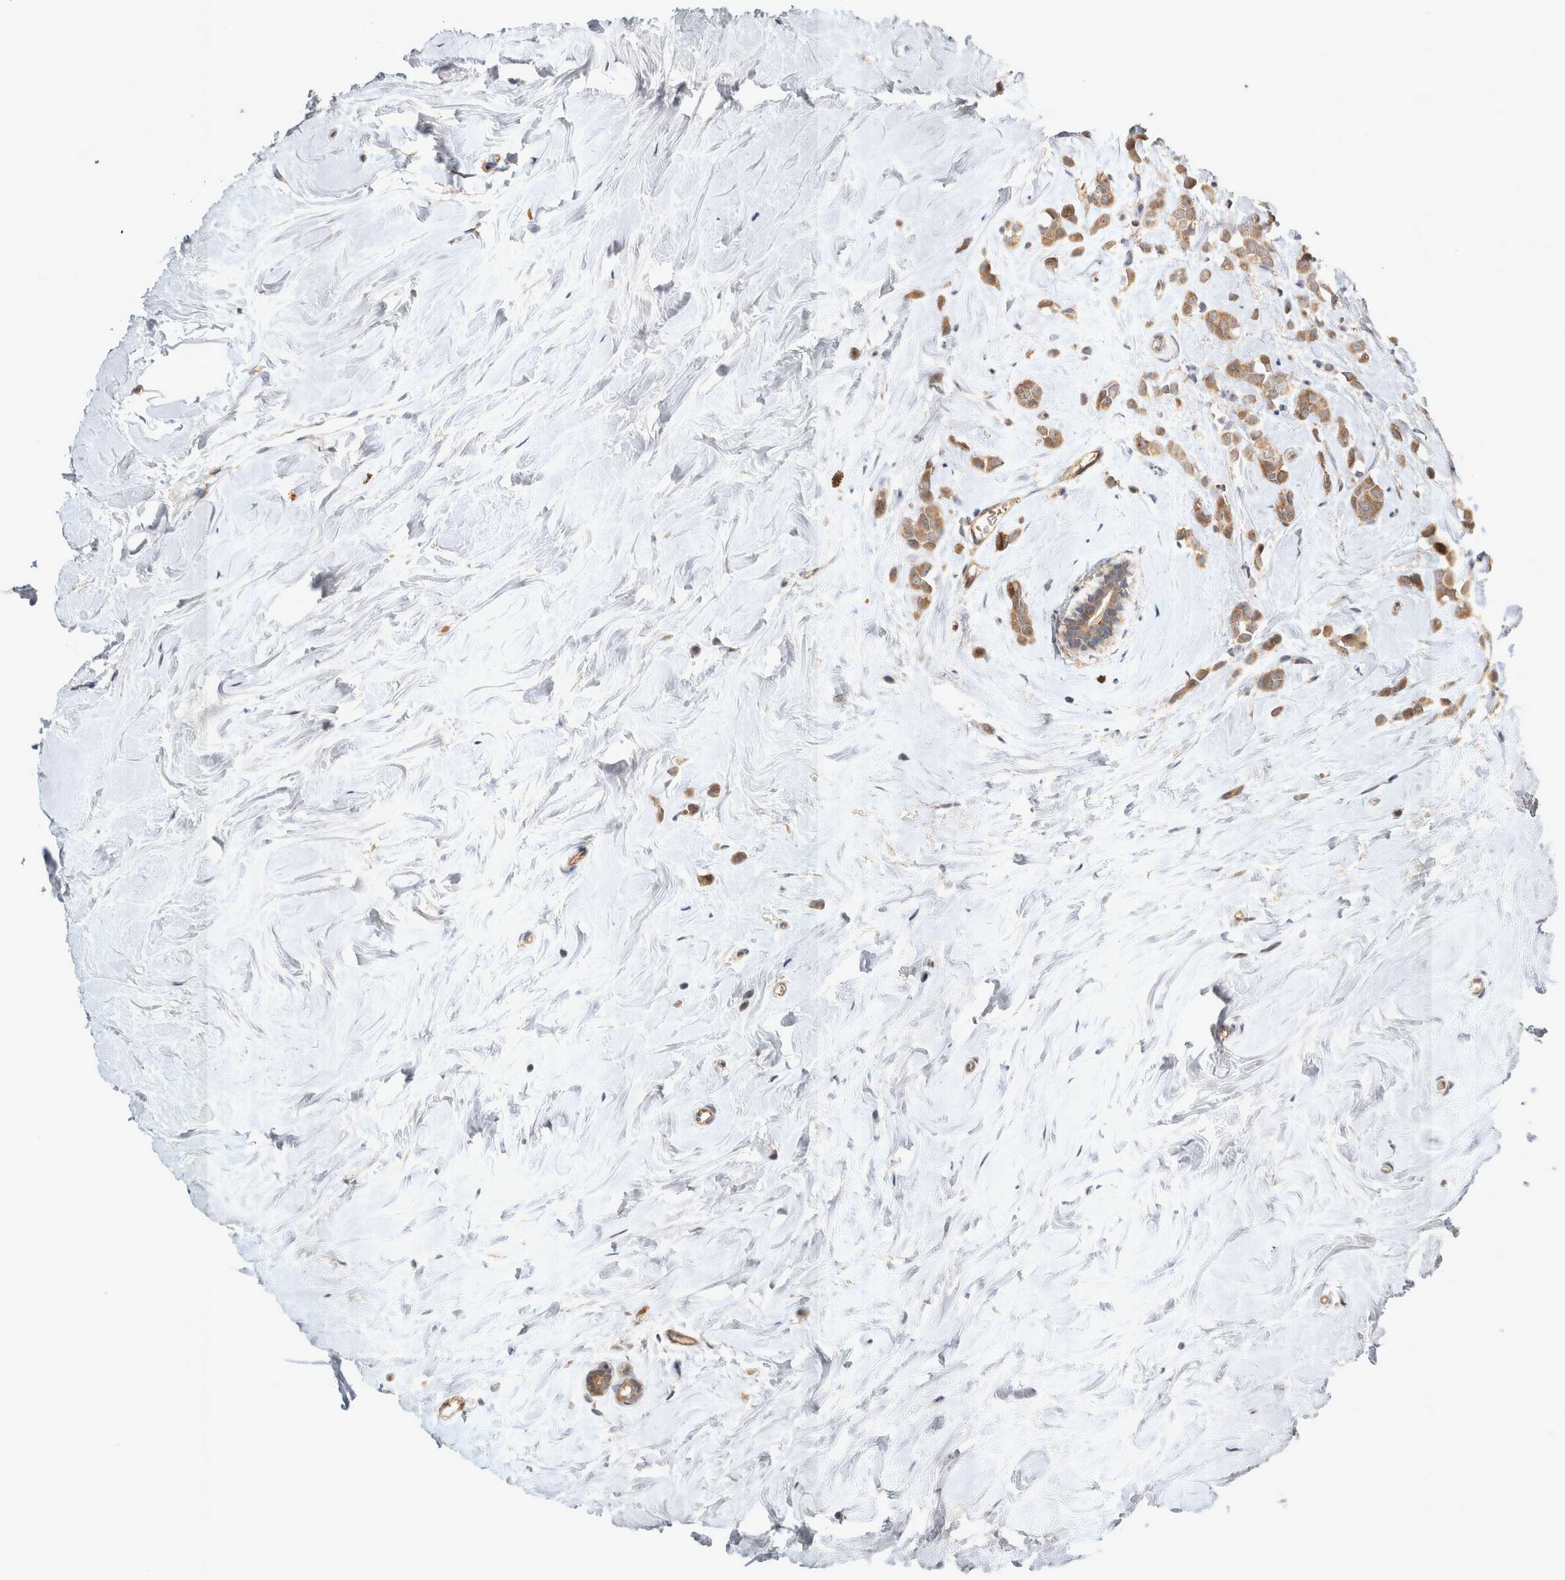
{"staining": {"intensity": "moderate", "quantity": ">75%", "location": "cytoplasmic/membranous"}, "tissue": "breast cancer", "cell_type": "Tumor cells", "image_type": "cancer", "snomed": [{"axis": "morphology", "description": "Lobular carcinoma"}, {"axis": "topography", "description": "Breast"}], "caption": "Human breast lobular carcinoma stained for a protein (brown) reveals moderate cytoplasmic/membranous positive positivity in approximately >75% of tumor cells.", "gene": "TRMT61B", "patient": {"sex": "female", "age": 47}}